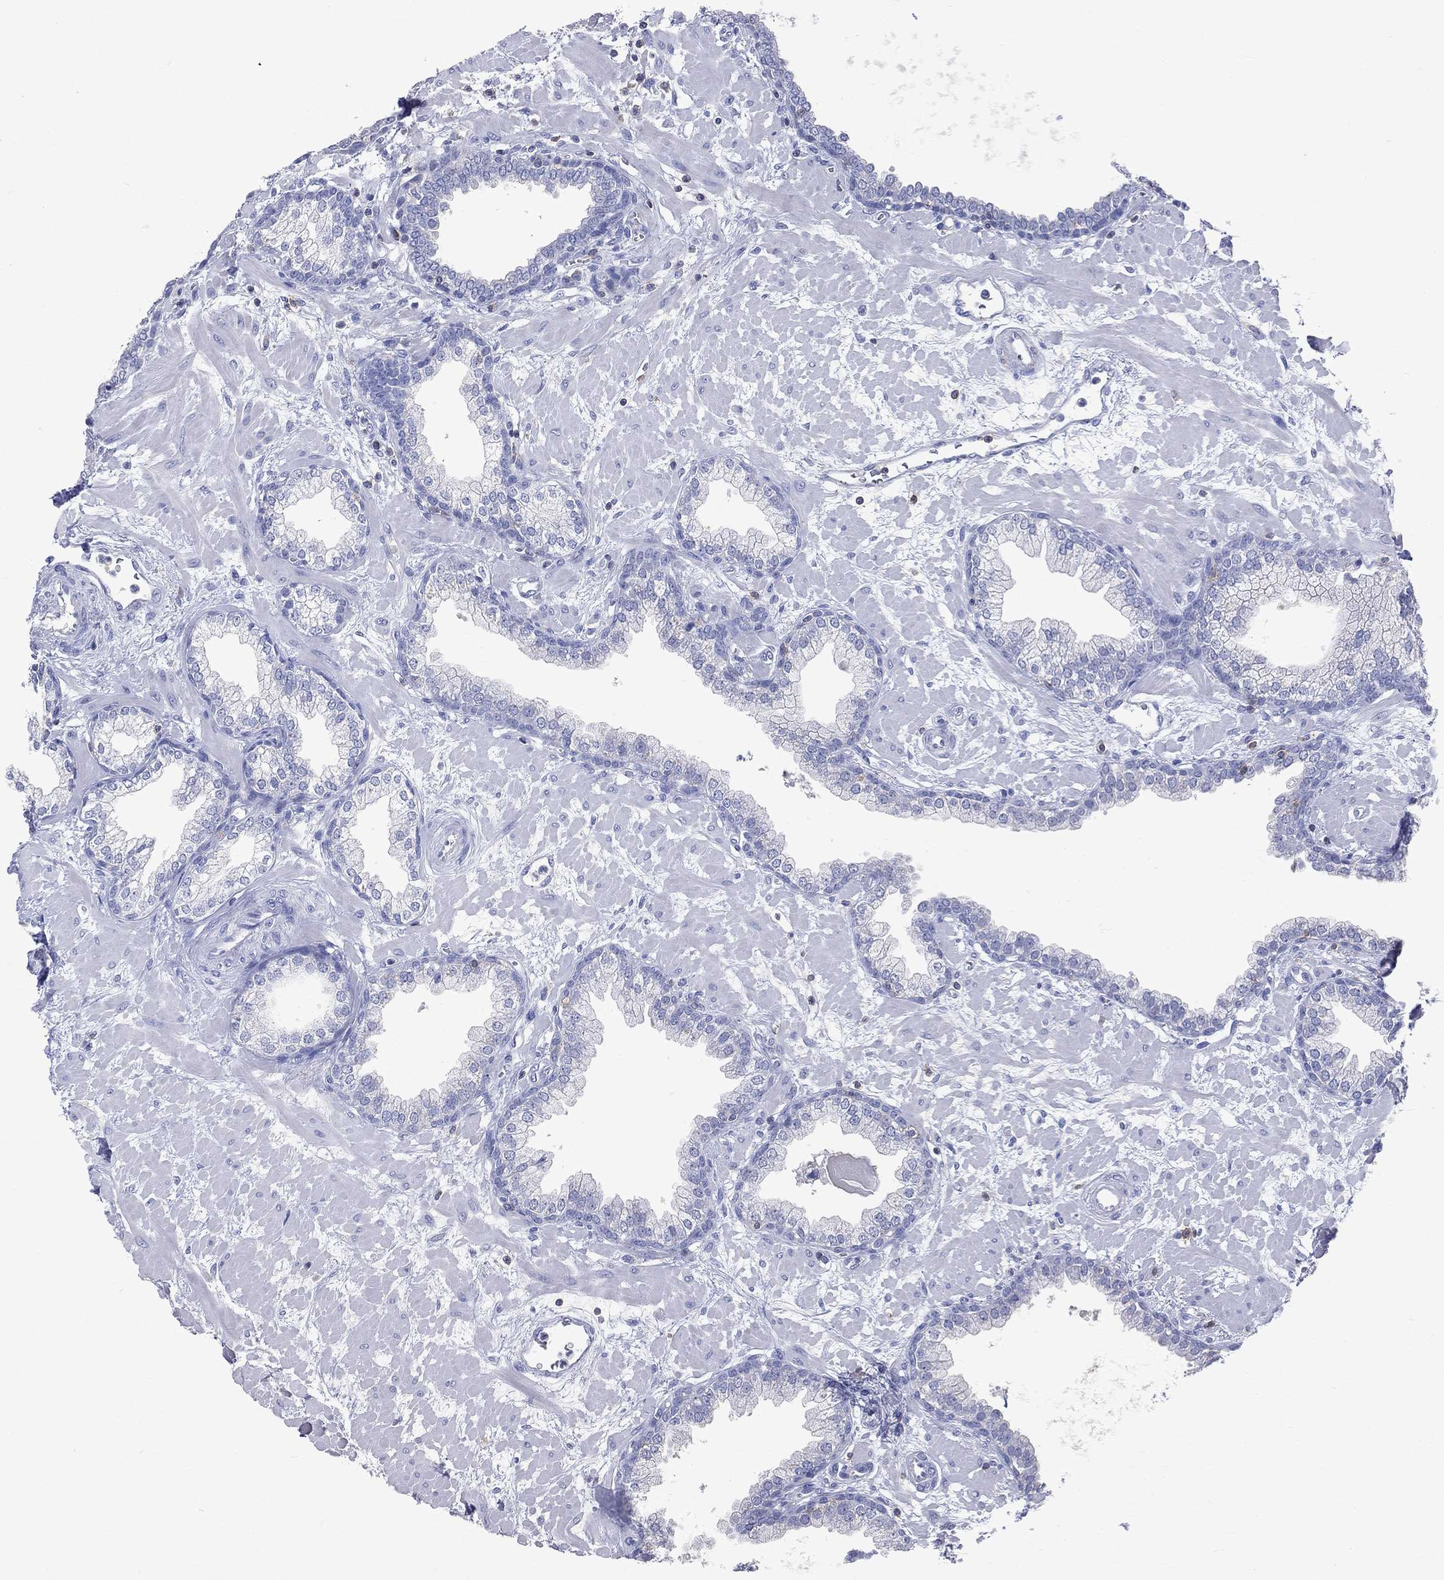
{"staining": {"intensity": "negative", "quantity": "none", "location": "none"}, "tissue": "prostate", "cell_type": "Glandular cells", "image_type": "normal", "snomed": [{"axis": "morphology", "description": "Normal tissue, NOS"}, {"axis": "topography", "description": "Prostate"}], "caption": "High magnification brightfield microscopy of benign prostate stained with DAB (brown) and counterstained with hematoxylin (blue): glandular cells show no significant staining.", "gene": "LAT", "patient": {"sex": "male", "age": 63}}